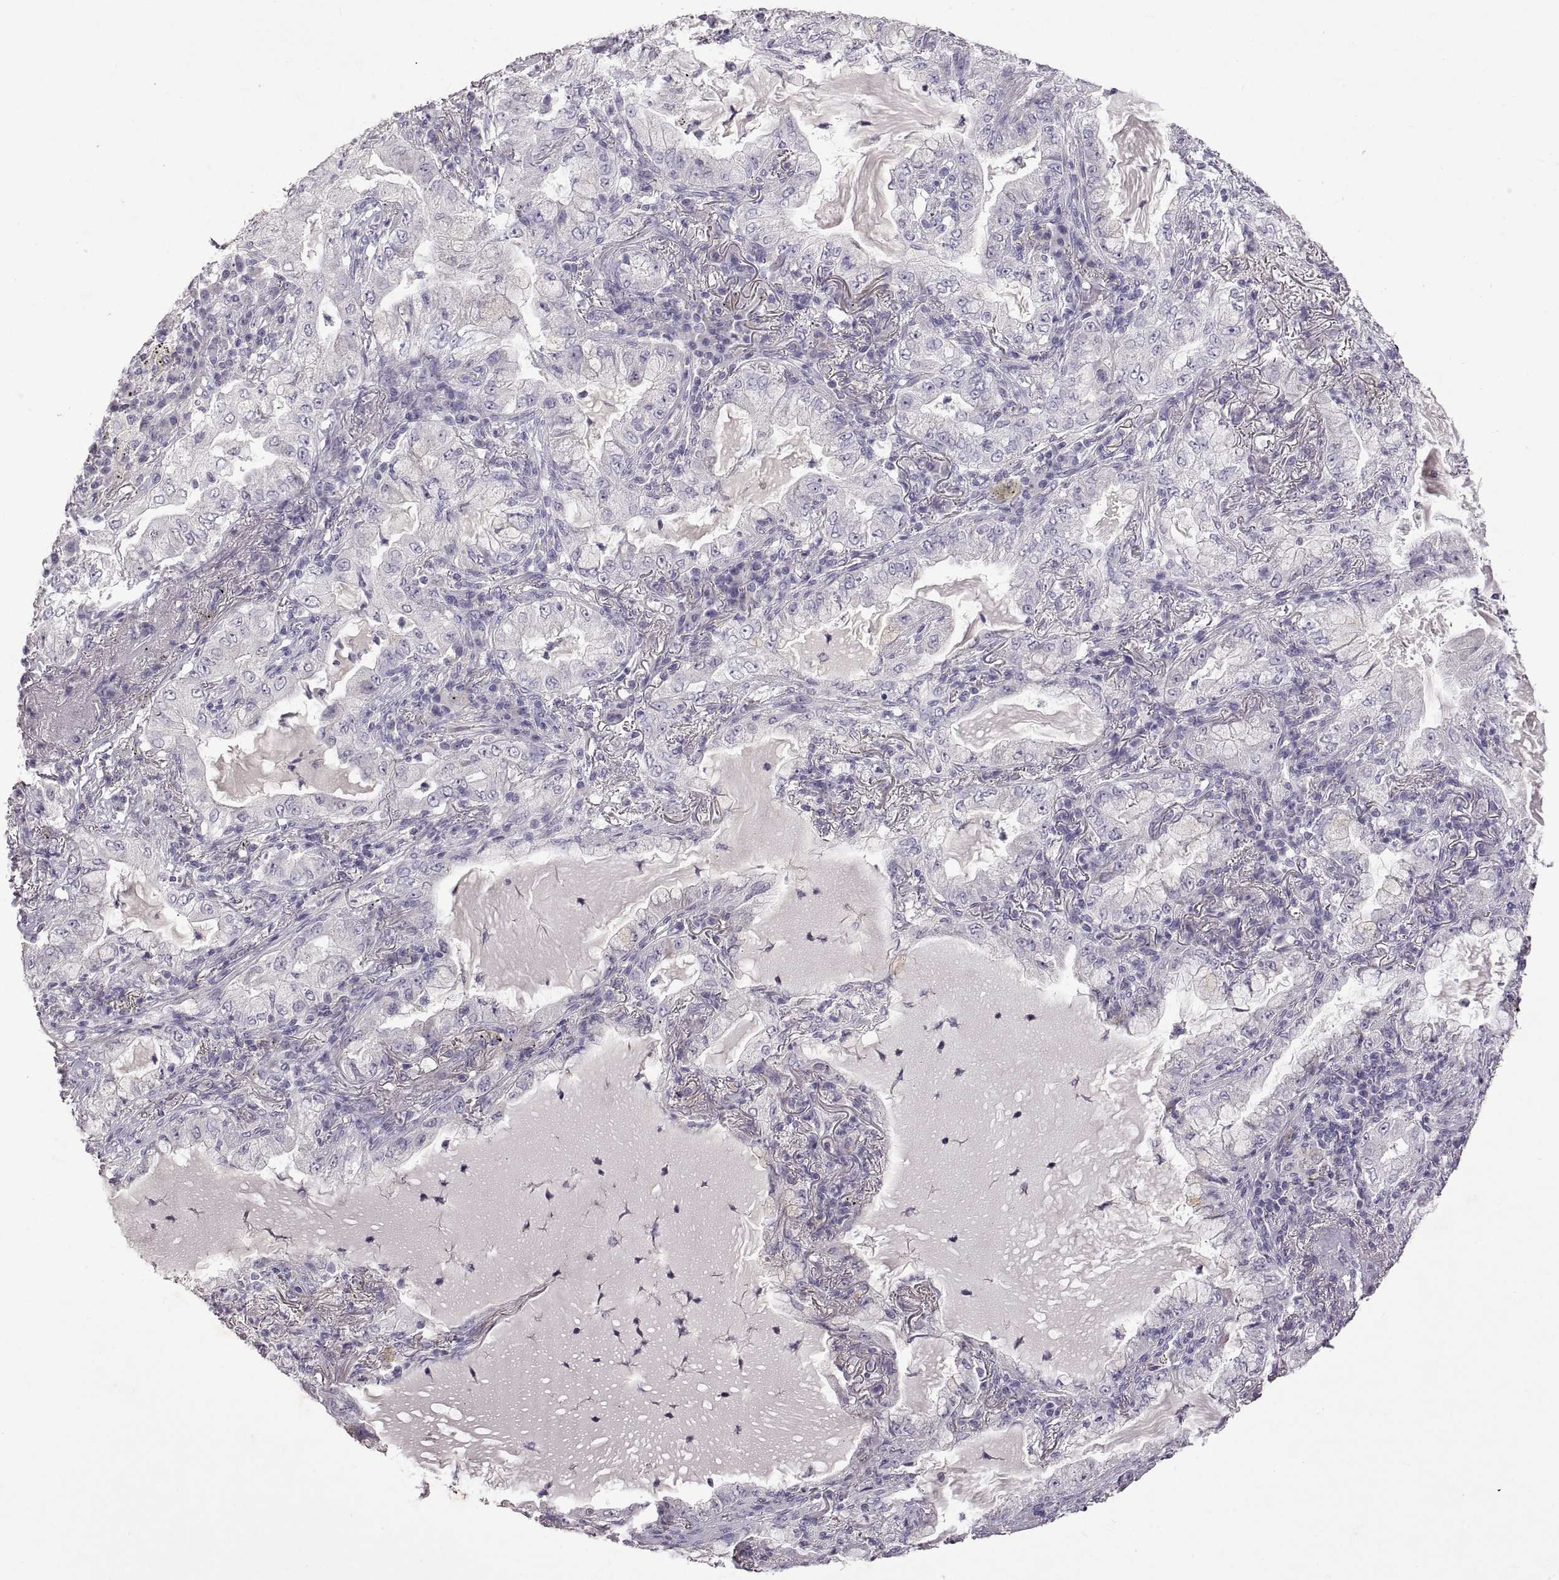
{"staining": {"intensity": "negative", "quantity": "none", "location": "none"}, "tissue": "lung cancer", "cell_type": "Tumor cells", "image_type": "cancer", "snomed": [{"axis": "morphology", "description": "Adenocarcinoma, NOS"}, {"axis": "topography", "description": "Lung"}], "caption": "Tumor cells show no significant staining in lung cancer (adenocarcinoma). (DAB (3,3'-diaminobenzidine) immunohistochemistry (IHC), high magnification).", "gene": "DEFB136", "patient": {"sex": "female", "age": 73}}